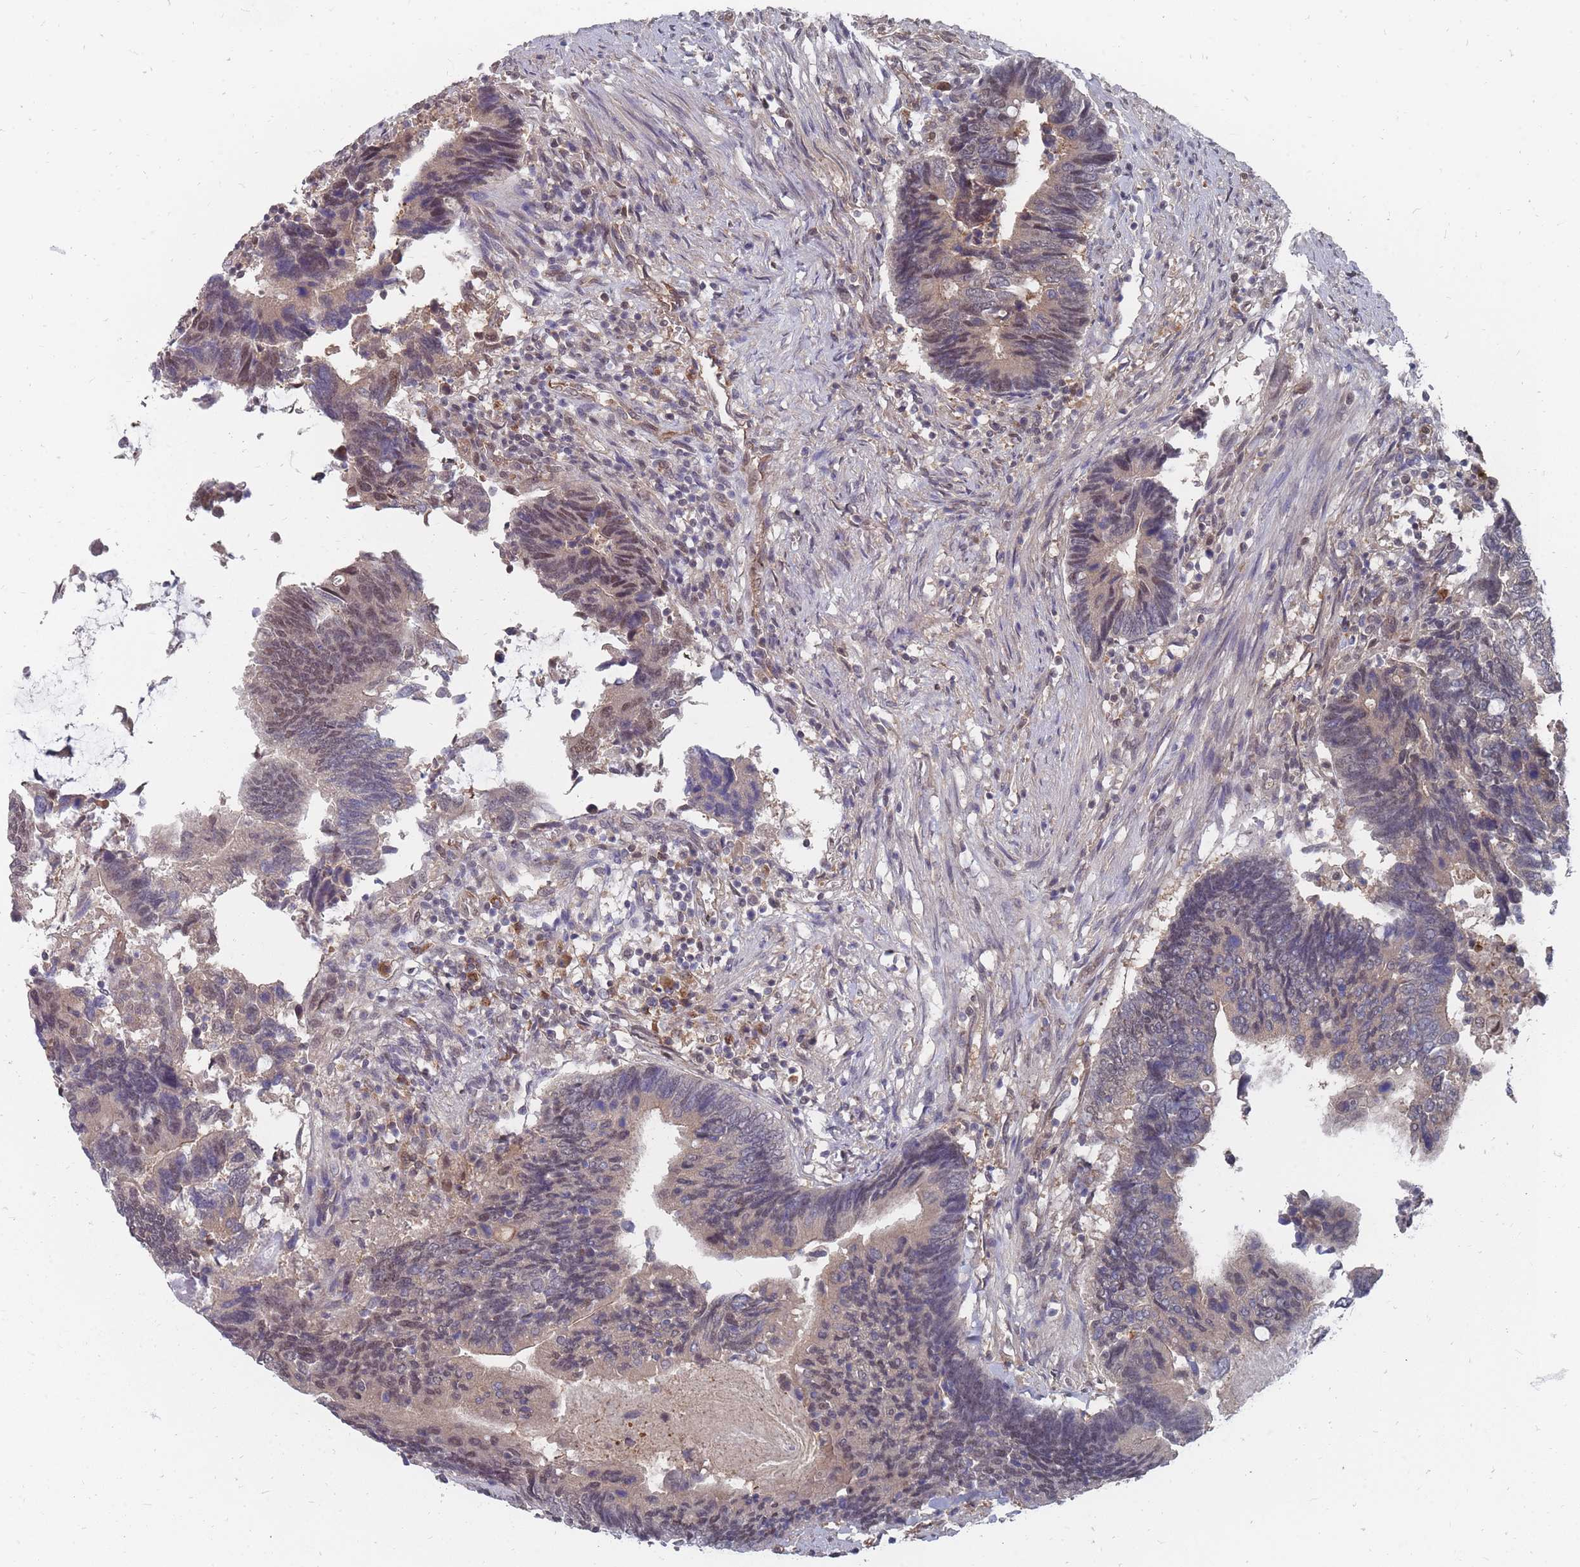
{"staining": {"intensity": "moderate", "quantity": "<25%", "location": "nuclear"}, "tissue": "colorectal cancer", "cell_type": "Tumor cells", "image_type": "cancer", "snomed": [{"axis": "morphology", "description": "Adenocarcinoma, NOS"}, {"axis": "topography", "description": "Colon"}], "caption": "DAB immunohistochemical staining of human colorectal cancer displays moderate nuclear protein expression in about <25% of tumor cells. (DAB IHC with brightfield microscopy, high magnification).", "gene": "NKD1", "patient": {"sex": "male", "age": 87}}